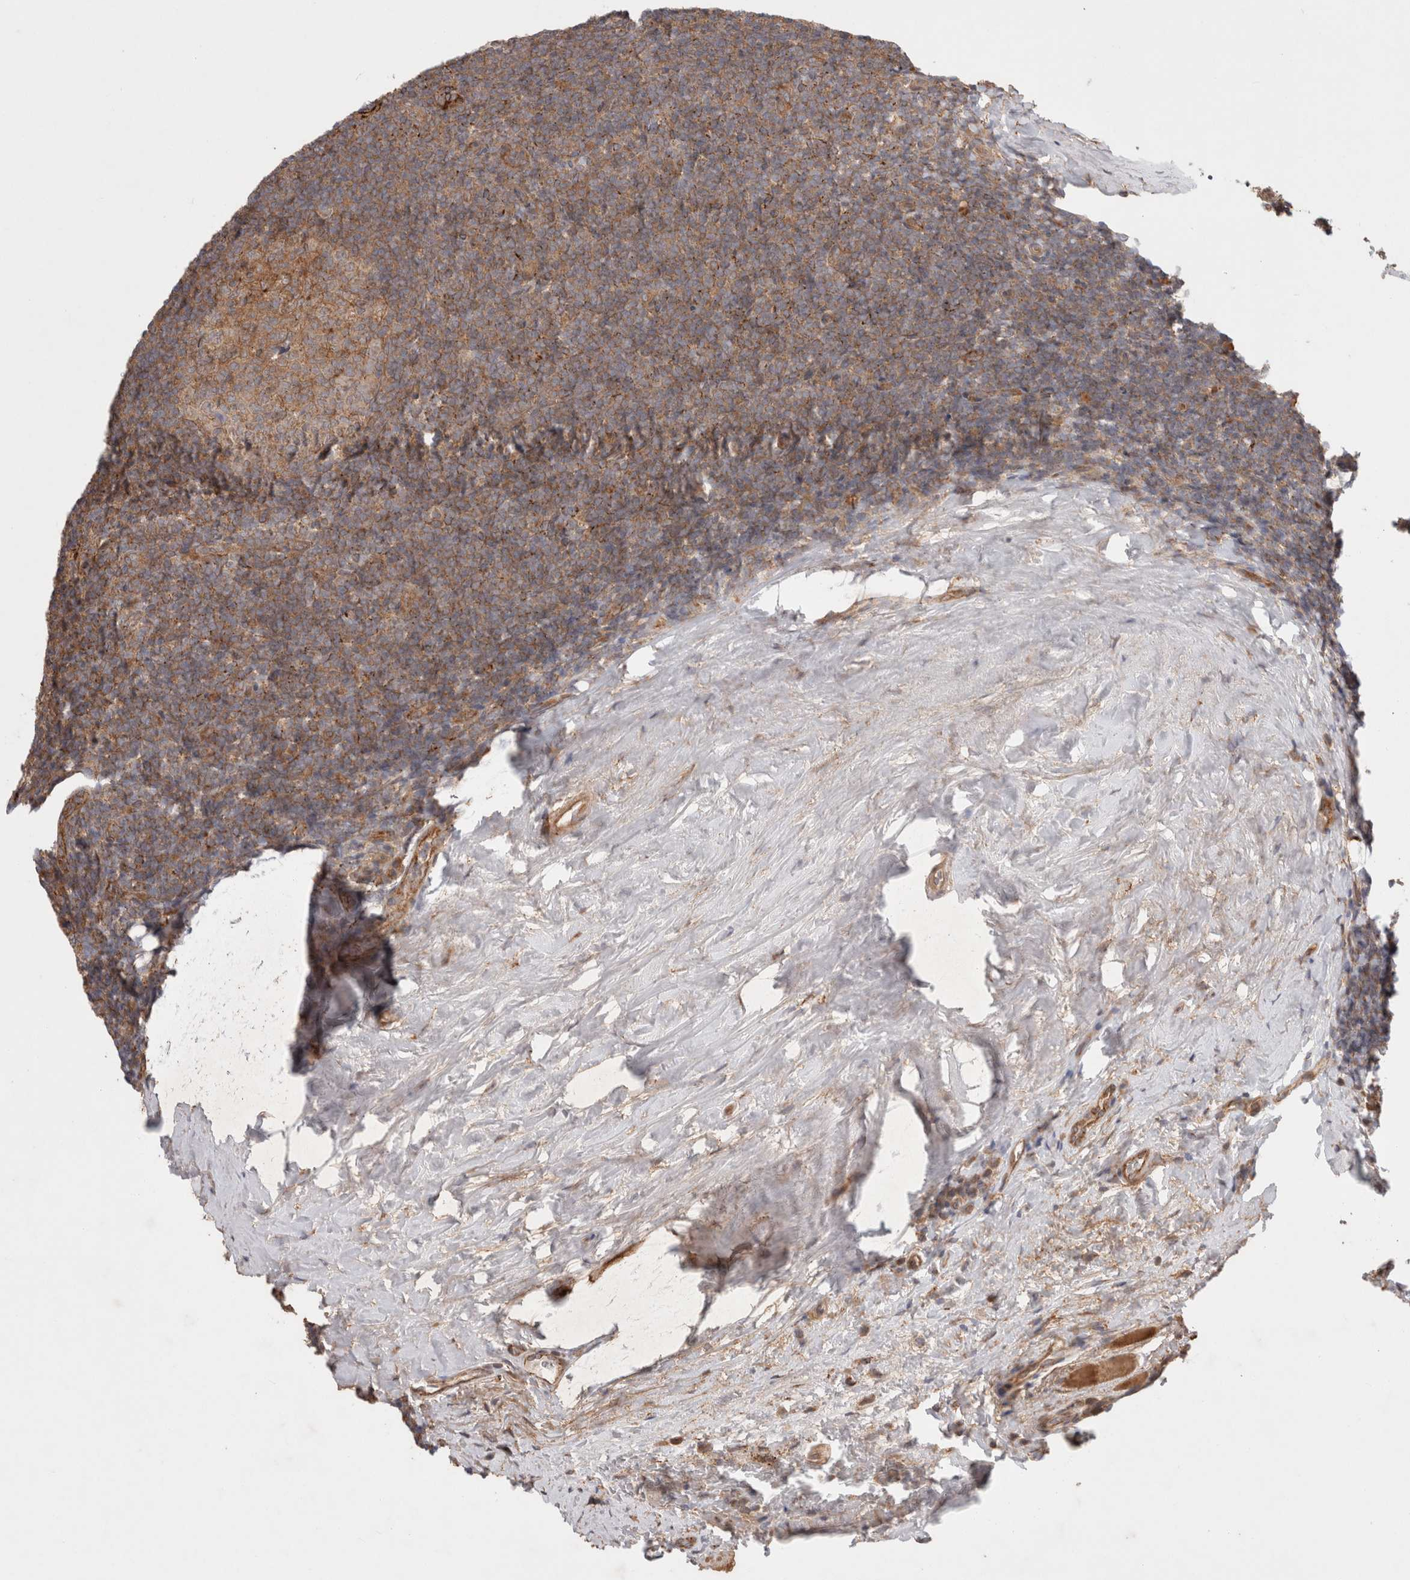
{"staining": {"intensity": "moderate", "quantity": "25%-75%", "location": "cytoplasmic/membranous"}, "tissue": "tonsil", "cell_type": "Germinal center cells", "image_type": "normal", "snomed": [{"axis": "morphology", "description": "Normal tissue, NOS"}, {"axis": "topography", "description": "Tonsil"}], "caption": "Protein expression analysis of normal tonsil displays moderate cytoplasmic/membranous positivity in approximately 25%-75% of germinal center cells. The protein of interest is shown in brown color, while the nuclei are stained blue.", "gene": "HROB", "patient": {"sex": "male", "age": 37}}